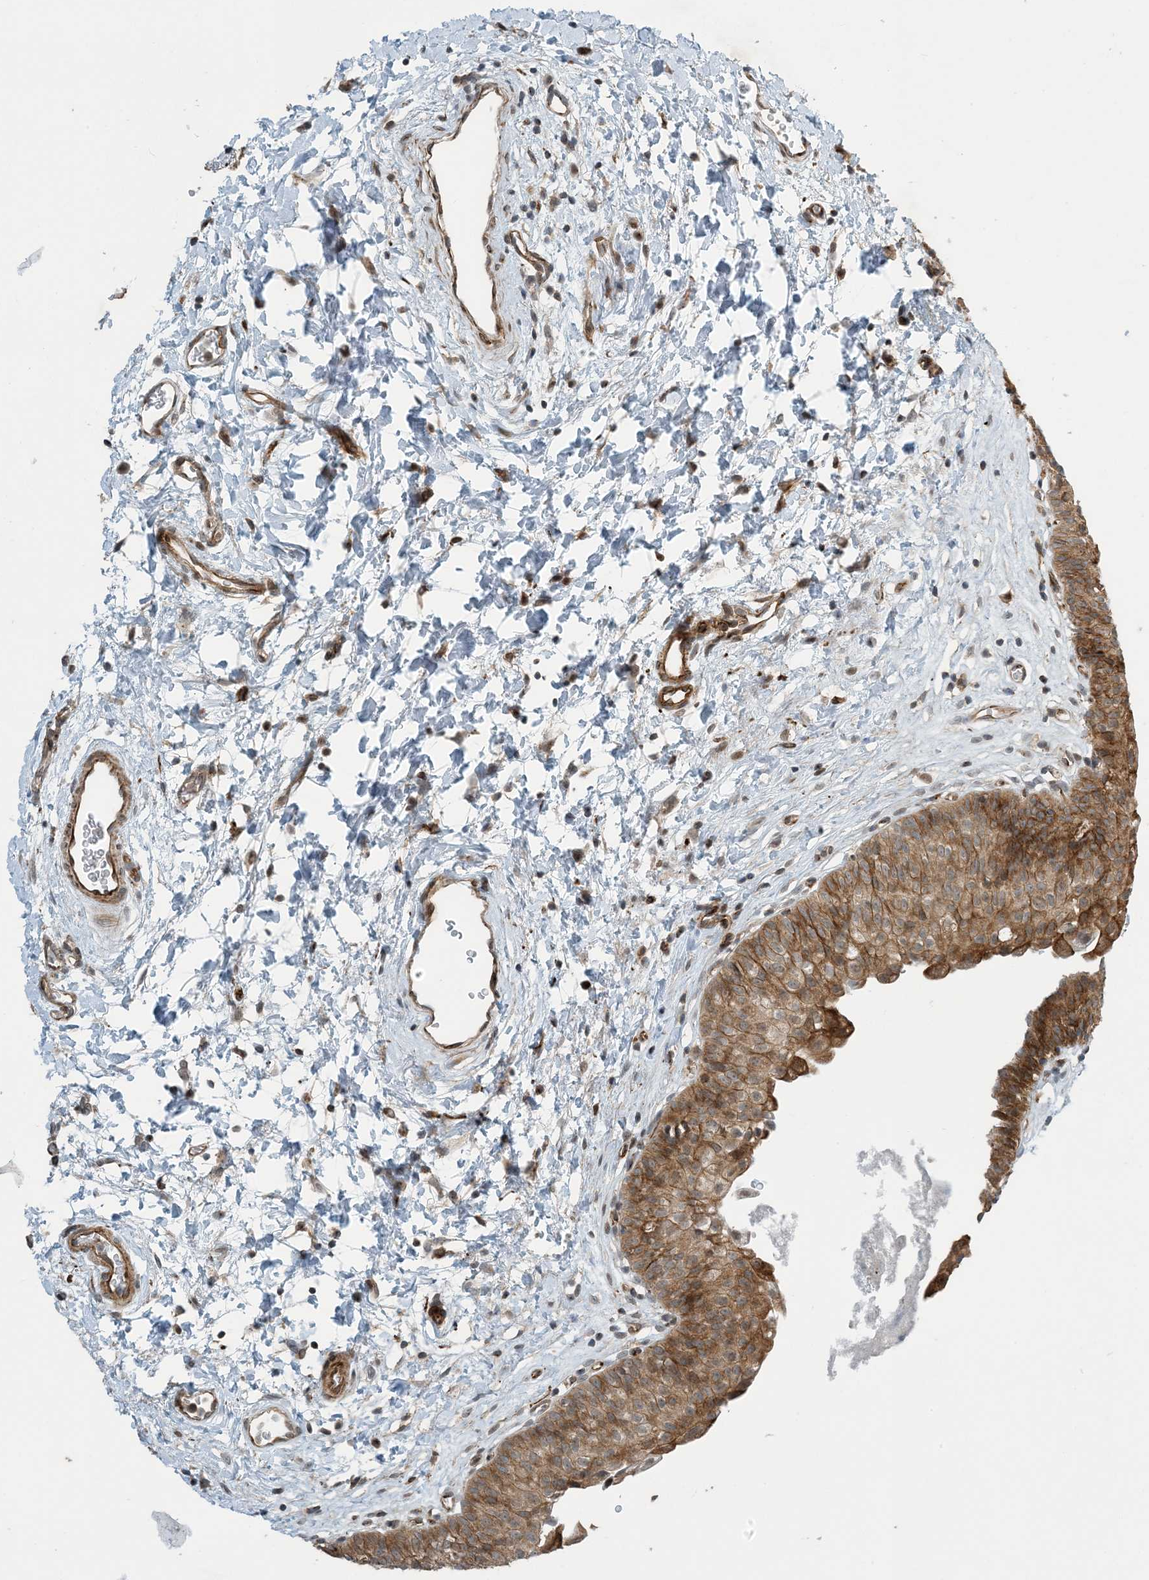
{"staining": {"intensity": "moderate", "quantity": ">75%", "location": "cytoplasmic/membranous"}, "tissue": "urinary bladder", "cell_type": "Urothelial cells", "image_type": "normal", "snomed": [{"axis": "morphology", "description": "Normal tissue, NOS"}, {"axis": "topography", "description": "Urinary bladder"}], "caption": "Urinary bladder stained for a protein reveals moderate cytoplasmic/membranous positivity in urothelial cells. The protein is stained brown, and the nuclei are stained in blue (DAB IHC with brightfield microscopy, high magnification).", "gene": "ZBTB3", "patient": {"sex": "male", "age": 51}}